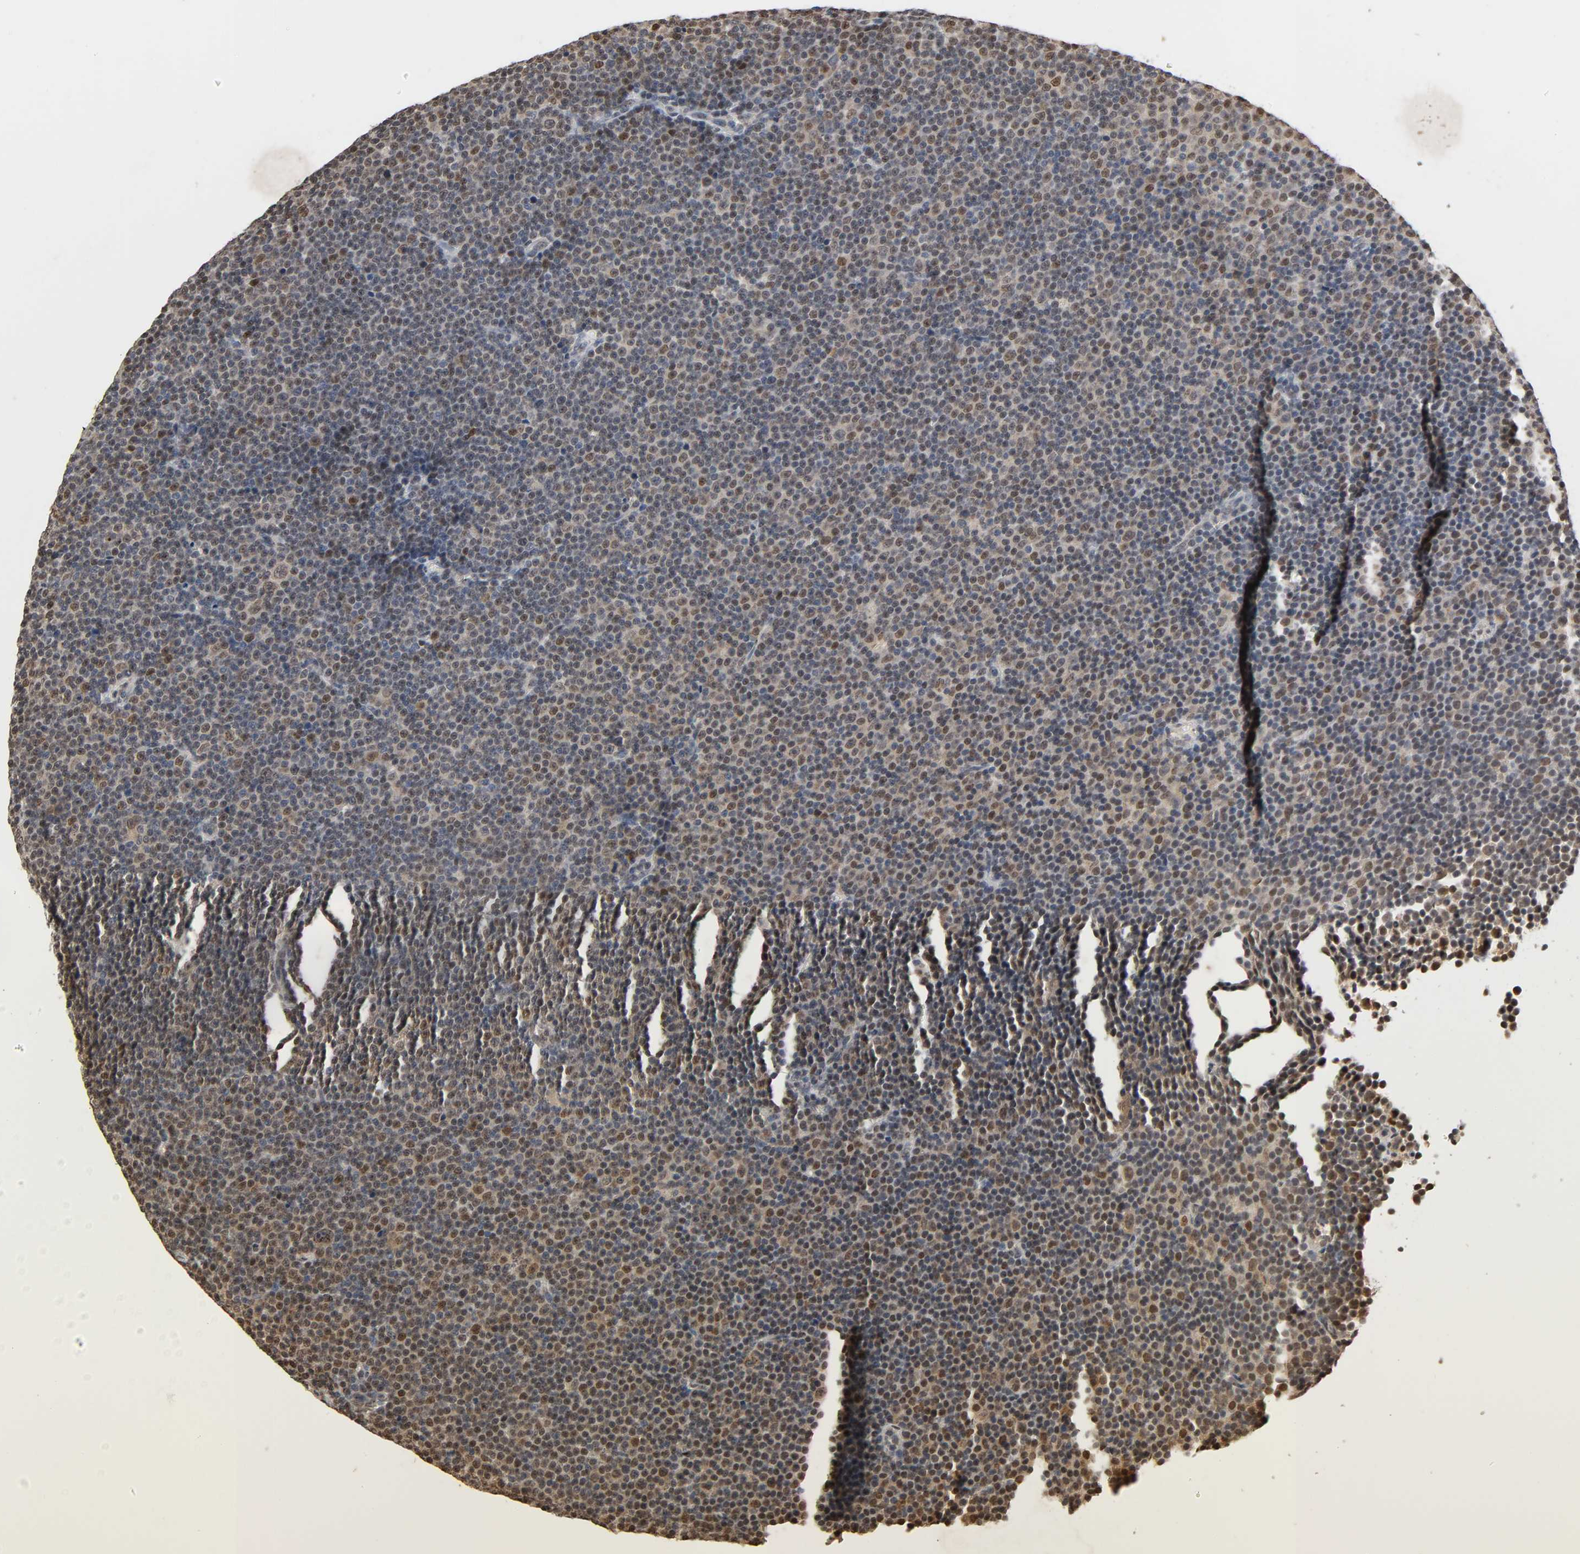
{"staining": {"intensity": "moderate", "quantity": "25%-75%", "location": "nuclear"}, "tissue": "lymphoma", "cell_type": "Tumor cells", "image_type": "cancer", "snomed": [{"axis": "morphology", "description": "Malignant lymphoma, non-Hodgkin's type, Low grade"}, {"axis": "topography", "description": "Lymph node"}], "caption": "Immunohistochemical staining of low-grade malignant lymphoma, non-Hodgkin's type reveals moderate nuclear protein staining in about 25%-75% of tumor cells.", "gene": "UBC", "patient": {"sex": "female", "age": 67}}